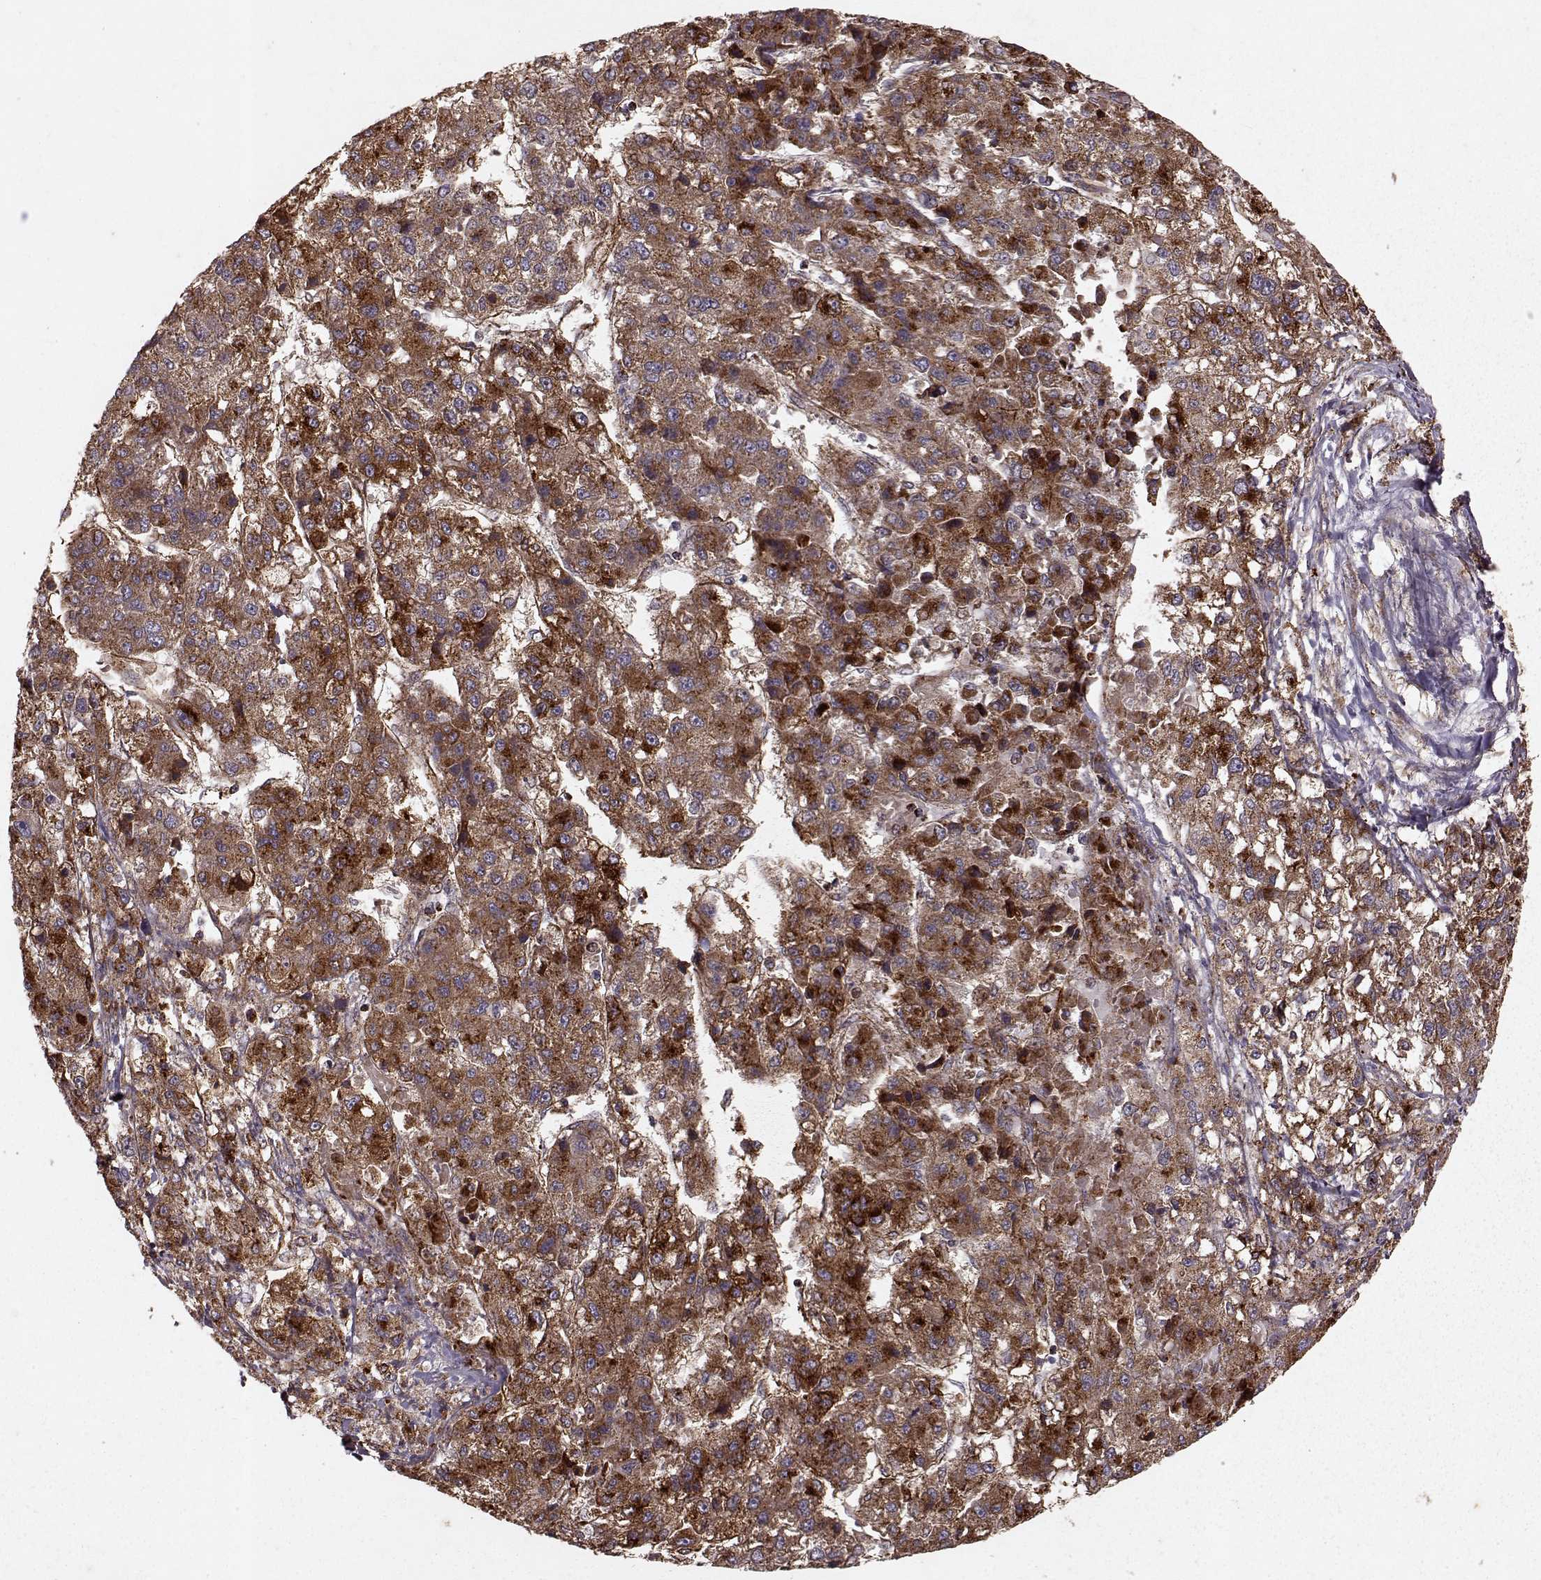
{"staining": {"intensity": "strong", "quantity": "25%-75%", "location": "cytoplasmic/membranous"}, "tissue": "liver cancer", "cell_type": "Tumor cells", "image_type": "cancer", "snomed": [{"axis": "morphology", "description": "Carcinoma, Hepatocellular, NOS"}, {"axis": "topography", "description": "Liver"}], "caption": "A histopathology image of liver cancer (hepatocellular carcinoma) stained for a protein displays strong cytoplasmic/membranous brown staining in tumor cells.", "gene": "FXN", "patient": {"sex": "male", "age": 56}}